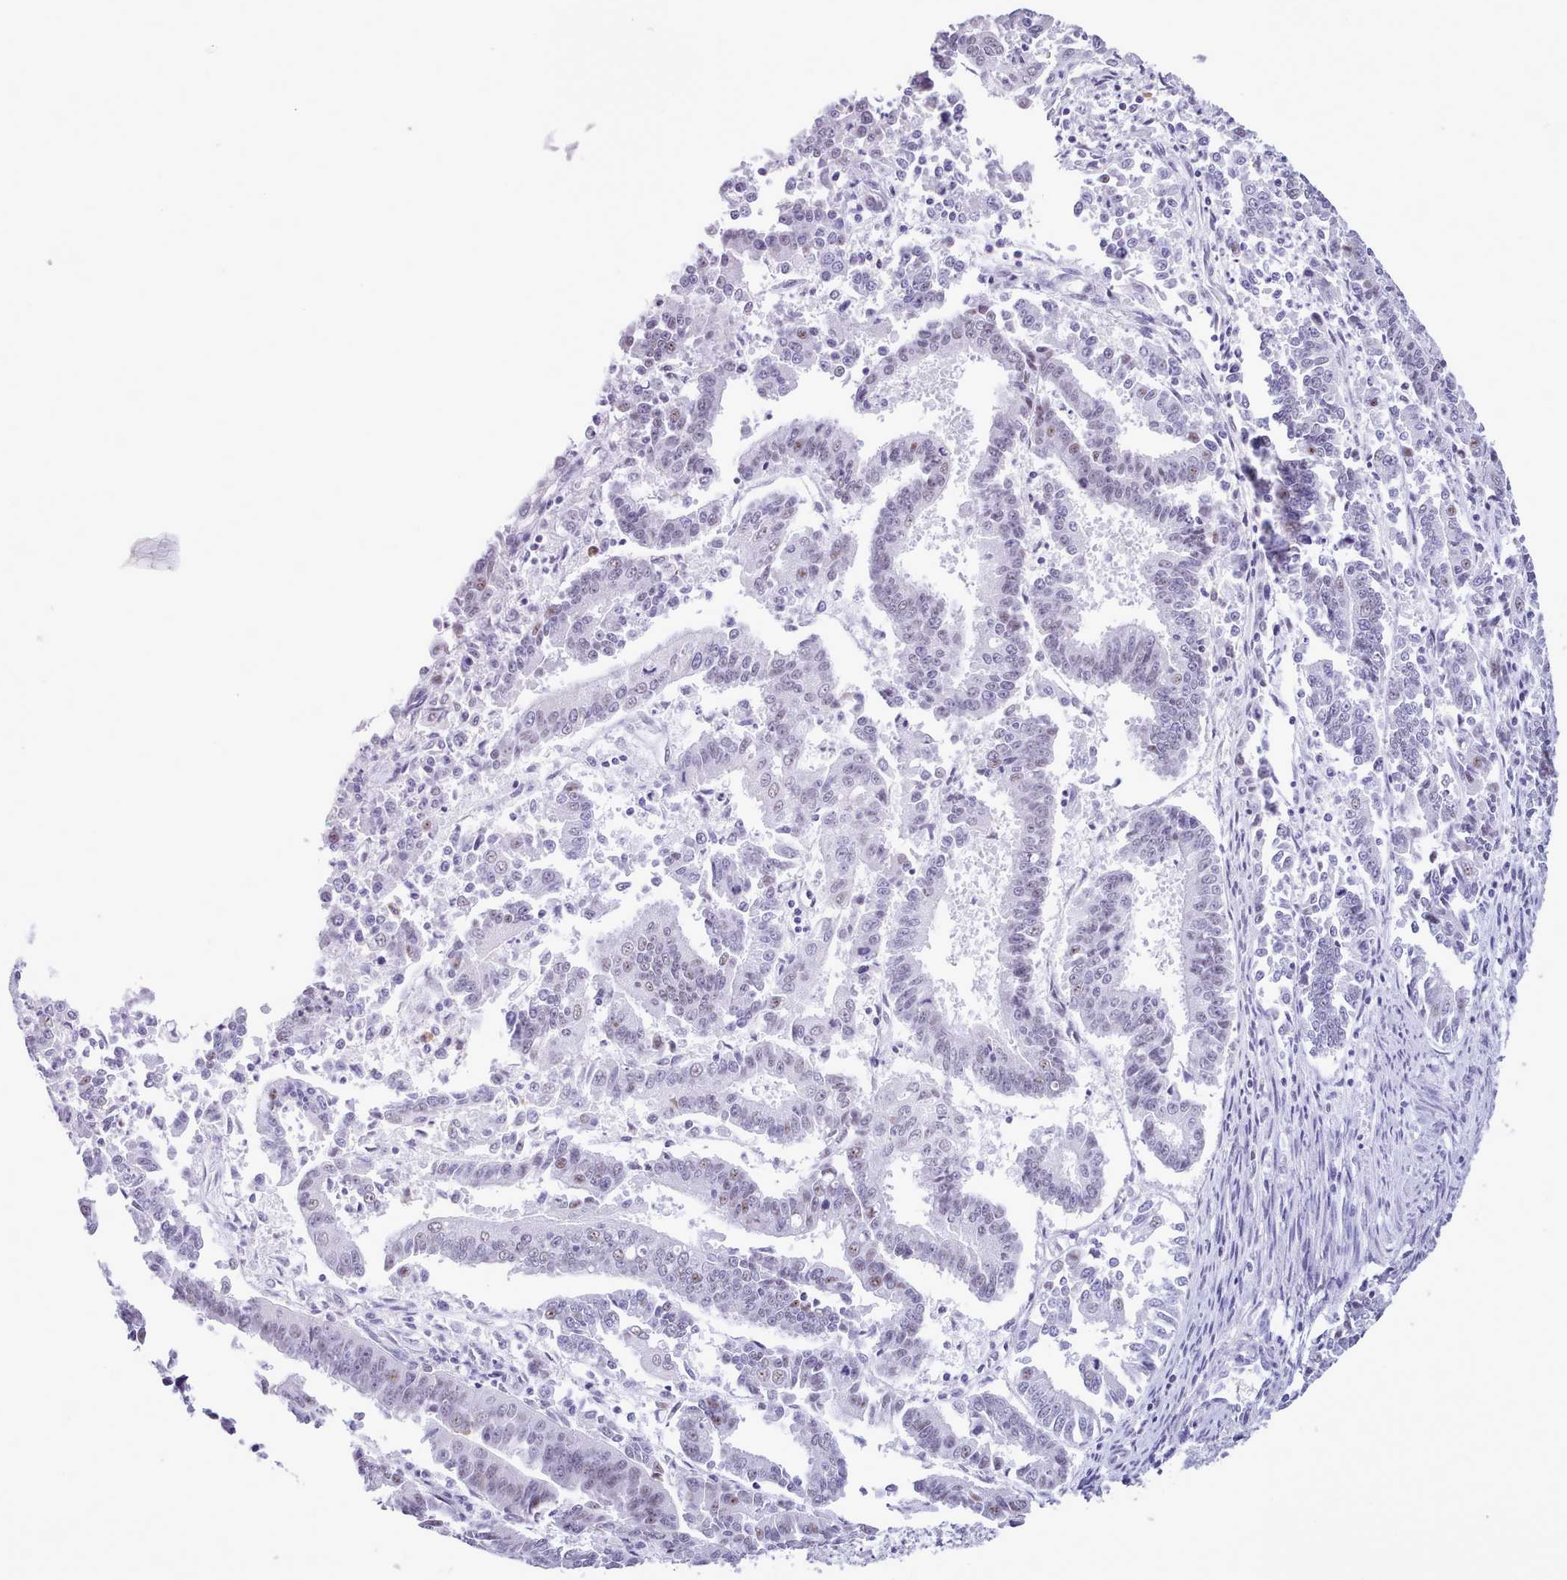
{"staining": {"intensity": "weak", "quantity": "<25%", "location": "nuclear"}, "tissue": "endometrial cancer", "cell_type": "Tumor cells", "image_type": "cancer", "snomed": [{"axis": "morphology", "description": "Adenocarcinoma, NOS"}, {"axis": "topography", "description": "Endometrium"}], "caption": "This is an immunohistochemistry image of endometrial cancer. There is no expression in tumor cells.", "gene": "FBXO48", "patient": {"sex": "female", "age": 73}}